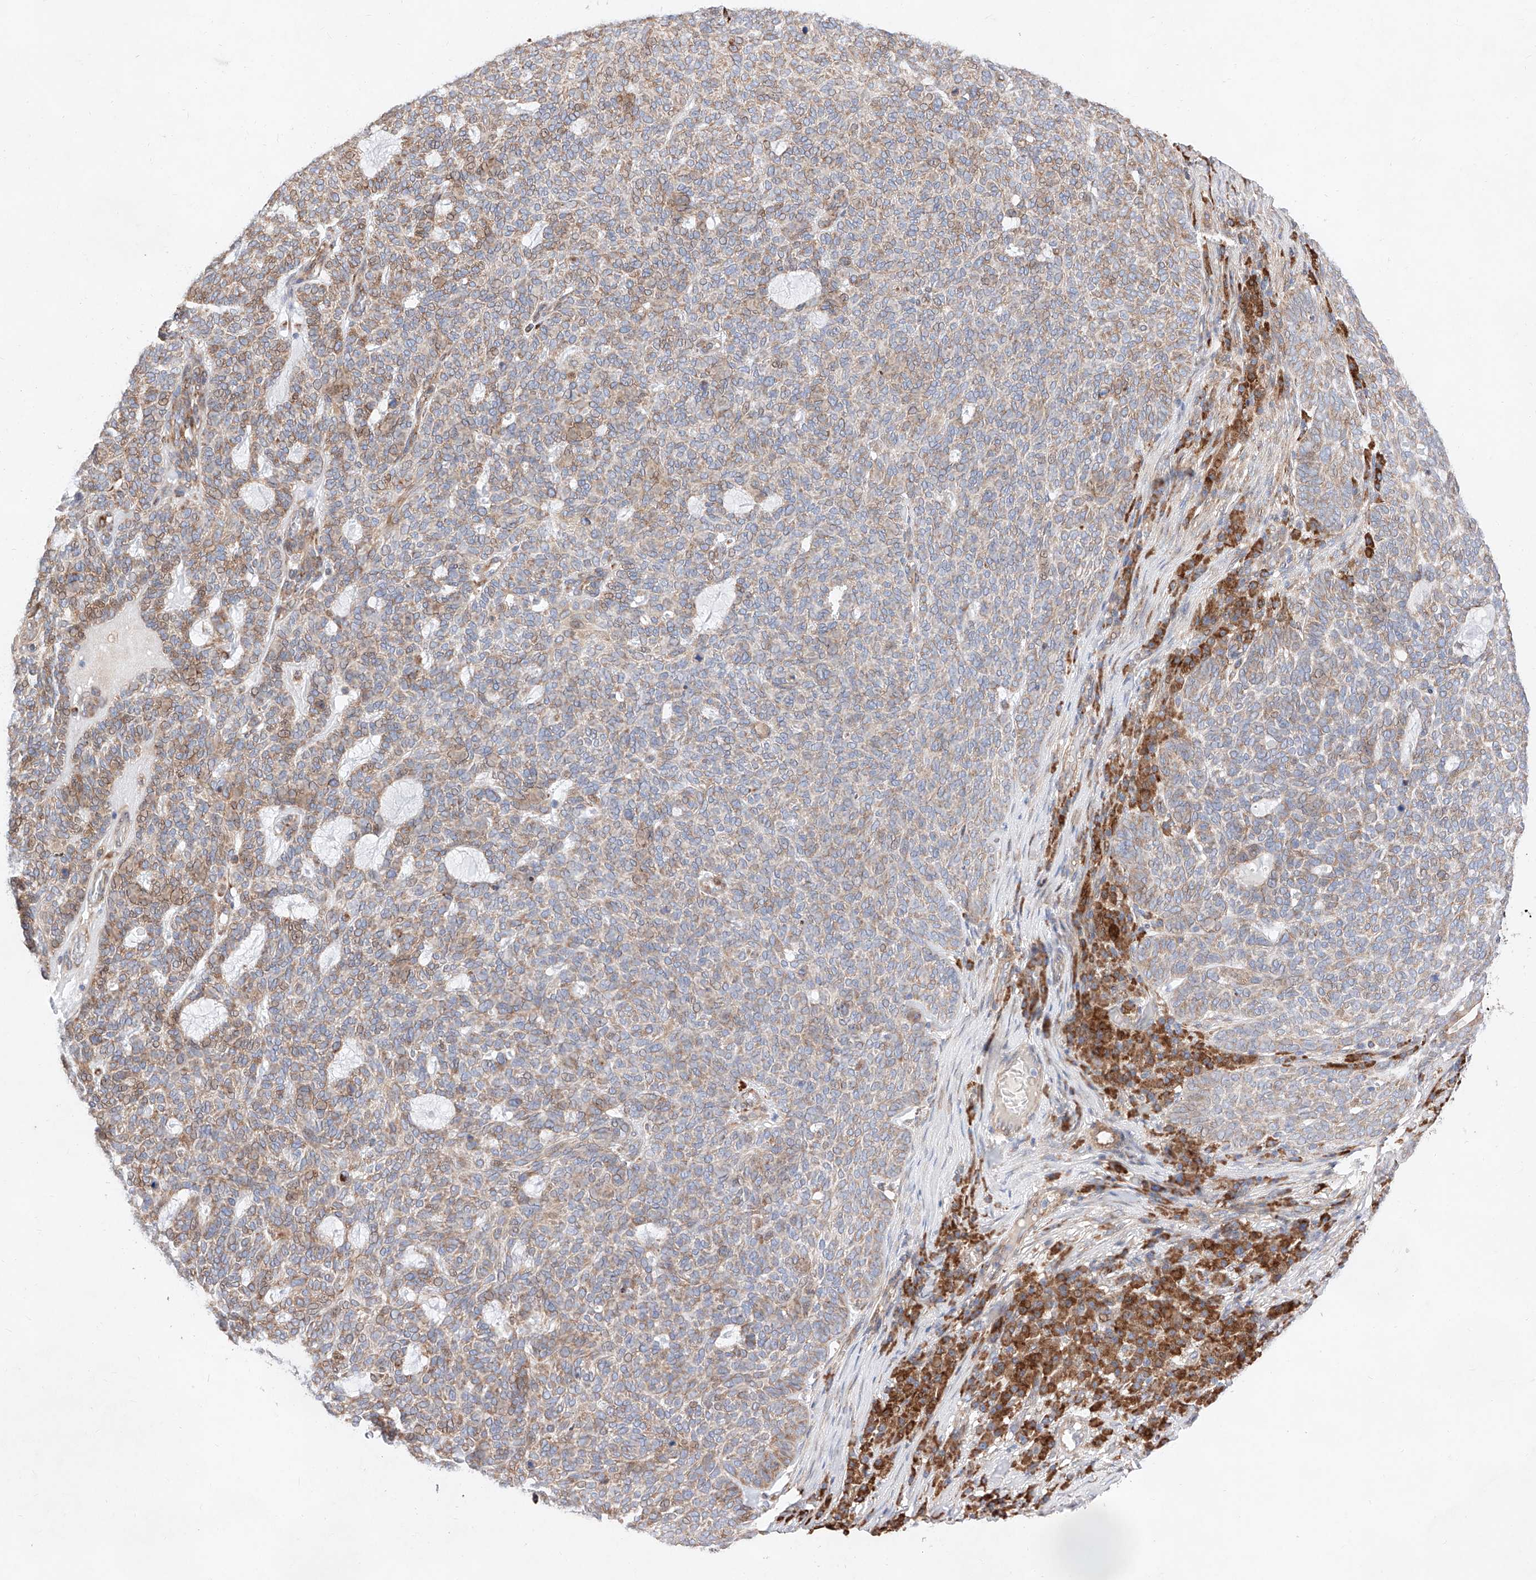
{"staining": {"intensity": "weak", "quantity": ">75%", "location": "cytoplasmic/membranous"}, "tissue": "skin cancer", "cell_type": "Tumor cells", "image_type": "cancer", "snomed": [{"axis": "morphology", "description": "Squamous cell carcinoma, NOS"}, {"axis": "topography", "description": "Skin"}], "caption": "The photomicrograph demonstrates a brown stain indicating the presence of a protein in the cytoplasmic/membranous of tumor cells in squamous cell carcinoma (skin). The protein of interest is shown in brown color, while the nuclei are stained blue.", "gene": "ATP9B", "patient": {"sex": "female", "age": 90}}